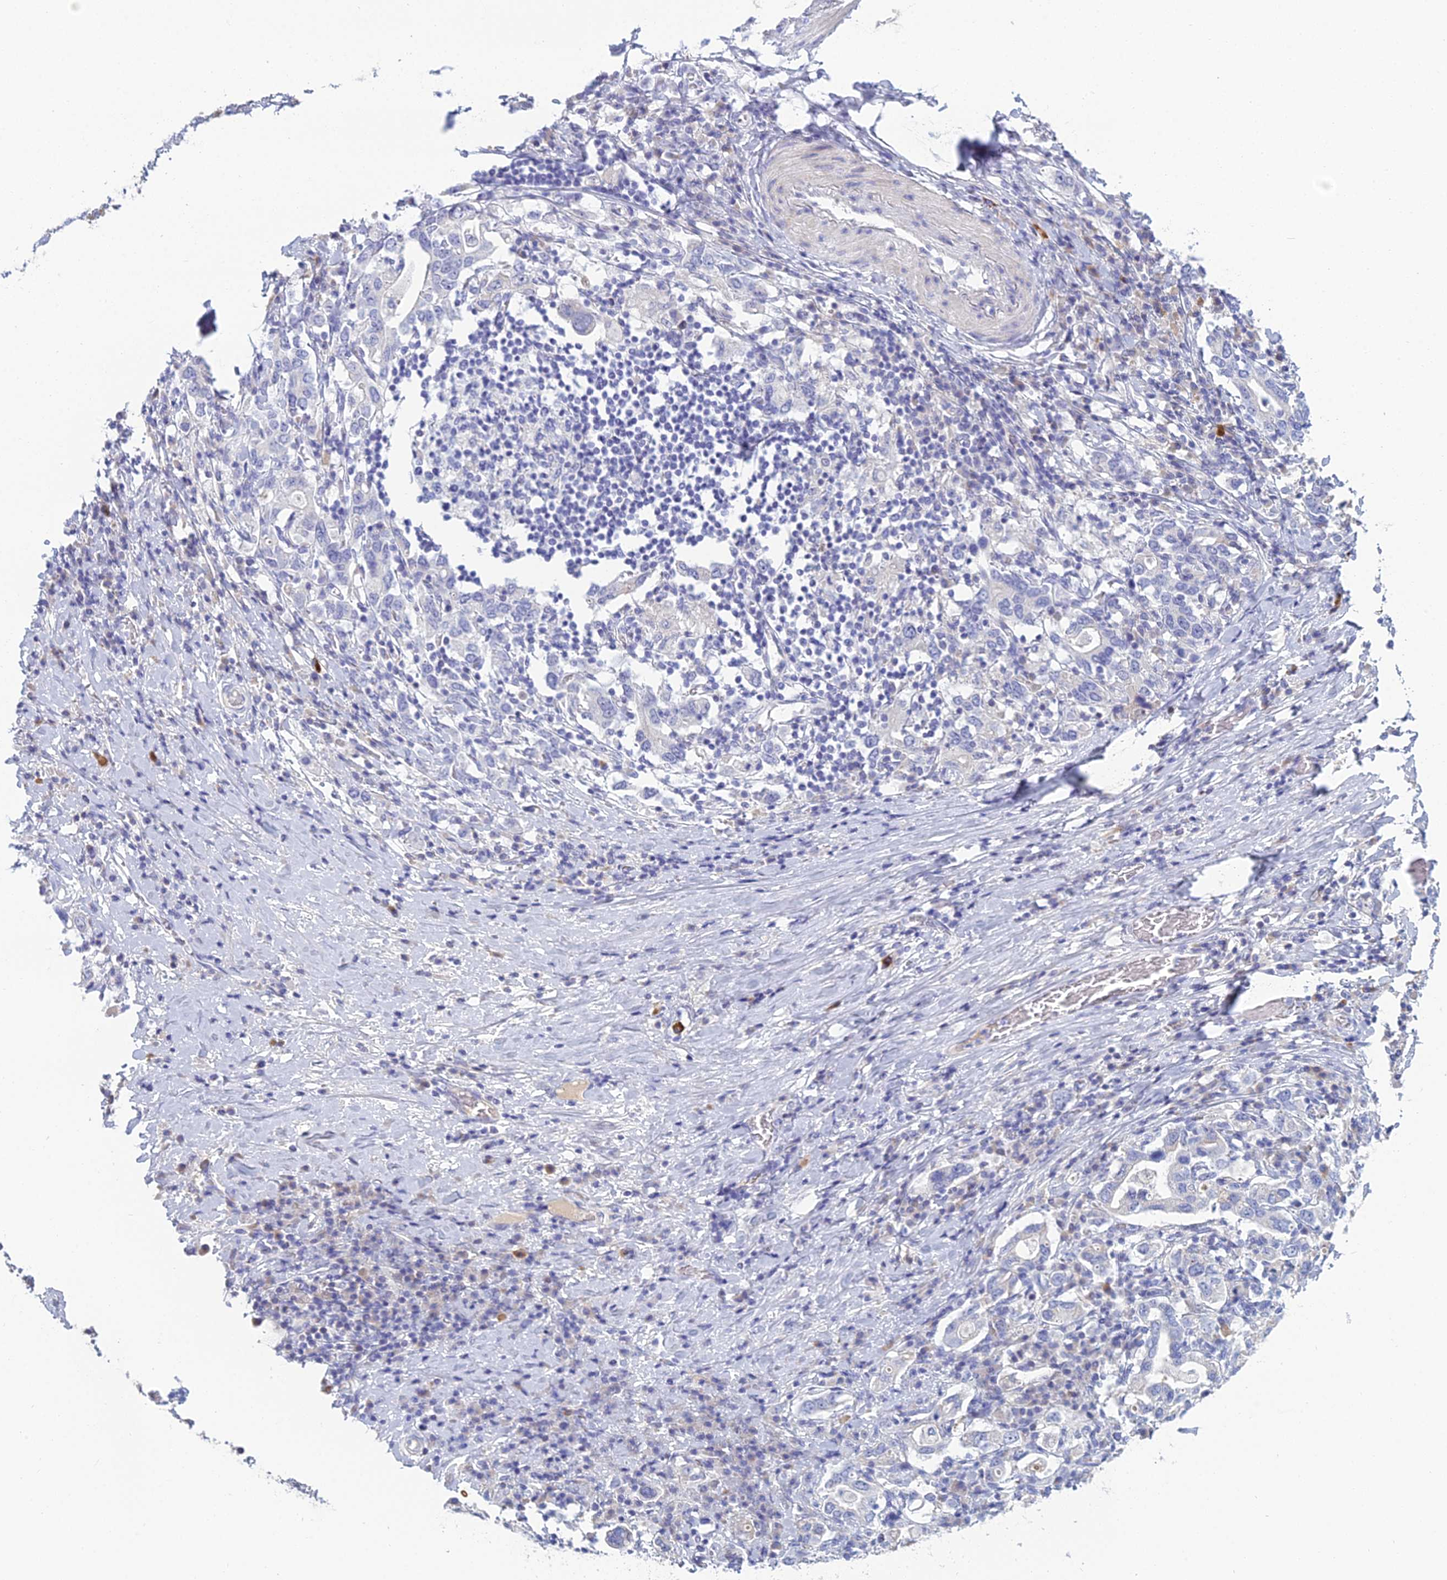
{"staining": {"intensity": "negative", "quantity": "none", "location": "none"}, "tissue": "stomach cancer", "cell_type": "Tumor cells", "image_type": "cancer", "snomed": [{"axis": "morphology", "description": "Adenocarcinoma, NOS"}, {"axis": "topography", "description": "Stomach, upper"}, {"axis": "topography", "description": "Stomach"}], "caption": "IHC image of human stomach cancer stained for a protein (brown), which demonstrates no staining in tumor cells.", "gene": "MUC13", "patient": {"sex": "male", "age": 62}}